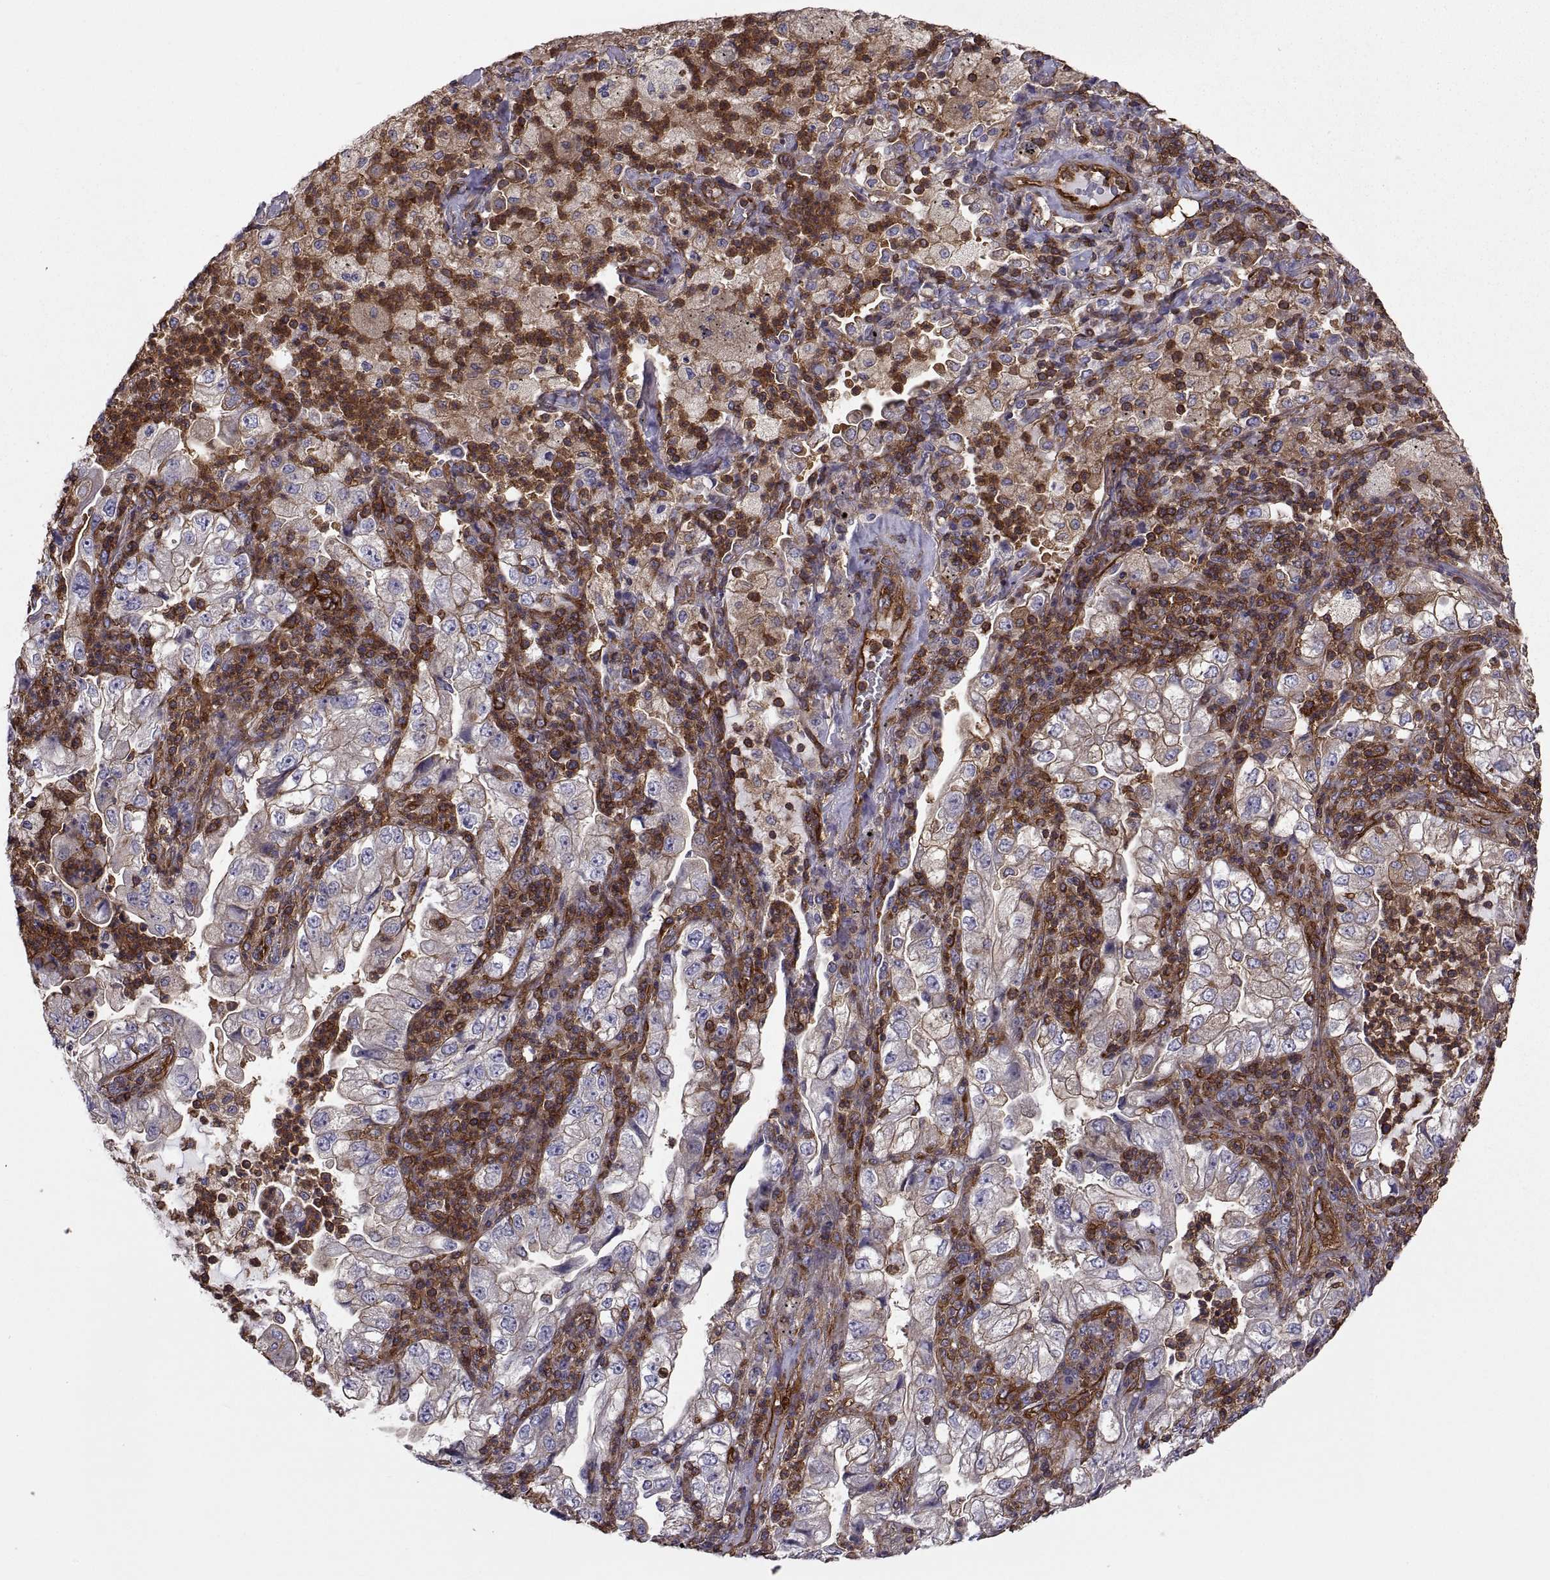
{"staining": {"intensity": "moderate", "quantity": "25%-75%", "location": "cytoplasmic/membranous"}, "tissue": "lung cancer", "cell_type": "Tumor cells", "image_type": "cancer", "snomed": [{"axis": "morphology", "description": "Adenocarcinoma, NOS"}, {"axis": "topography", "description": "Lung"}], "caption": "A micrograph showing moderate cytoplasmic/membranous positivity in about 25%-75% of tumor cells in lung adenocarcinoma, as visualized by brown immunohistochemical staining.", "gene": "MYH9", "patient": {"sex": "female", "age": 73}}